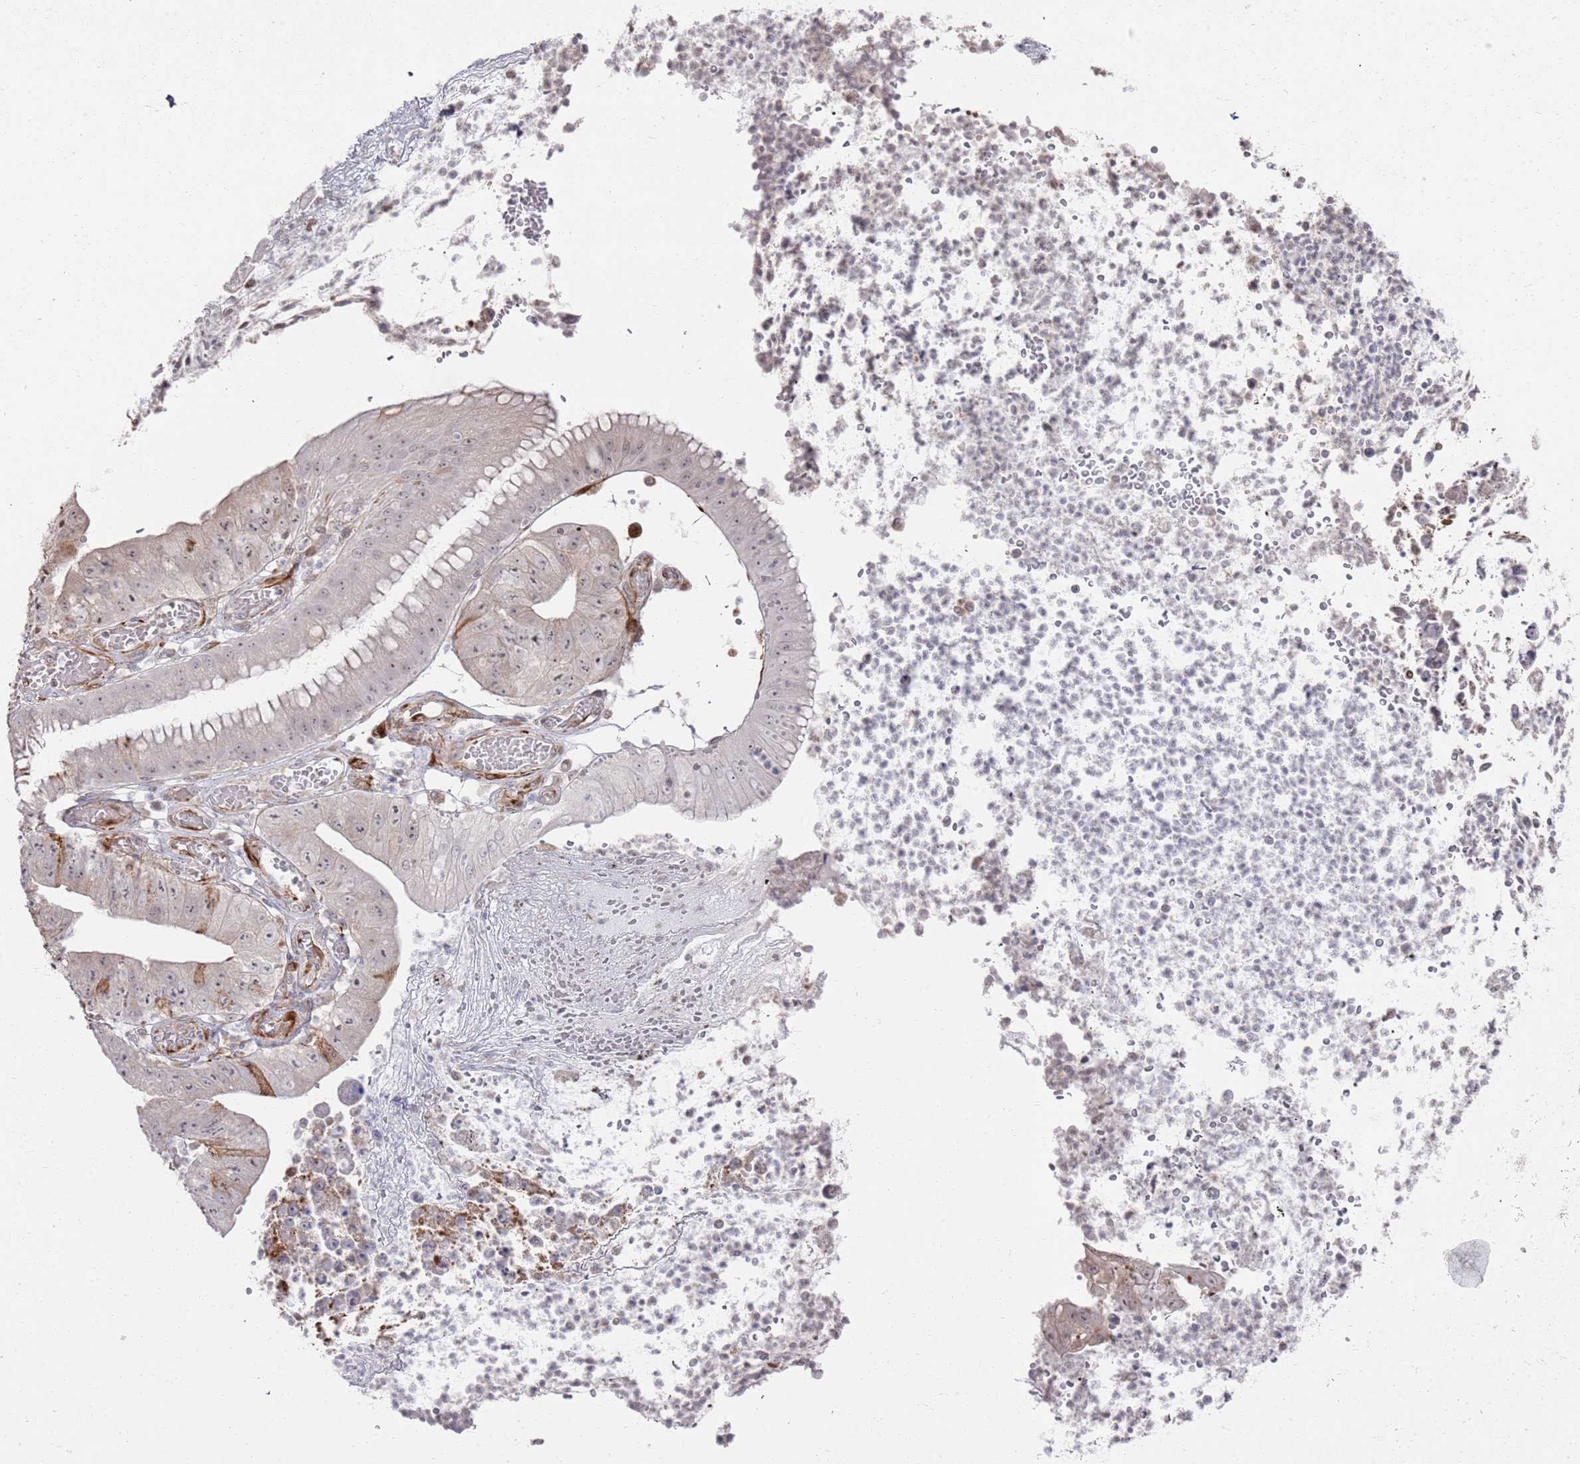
{"staining": {"intensity": "weak", "quantity": "25%-75%", "location": "cytoplasmic/membranous,nuclear"}, "tissue": "stomach cancer", "cell_type": "Tumor cells", "image_type": "cancer", "snomed": [{"axis": "morphology", "description": "Adenocarcinoma, NOS"}, {"axis": "topography", "description": "Stomach"}], "caption": "Approximately 25%-75% of tumor cells in human stomach cancer (adenocarcinoma) display weak cytoplasmic/membranous and nuclear protein positivity as visualized by brown immunohistochemical staining.", "gene": "PHF21A", "patient": {"sex": "male", "age": 59}}